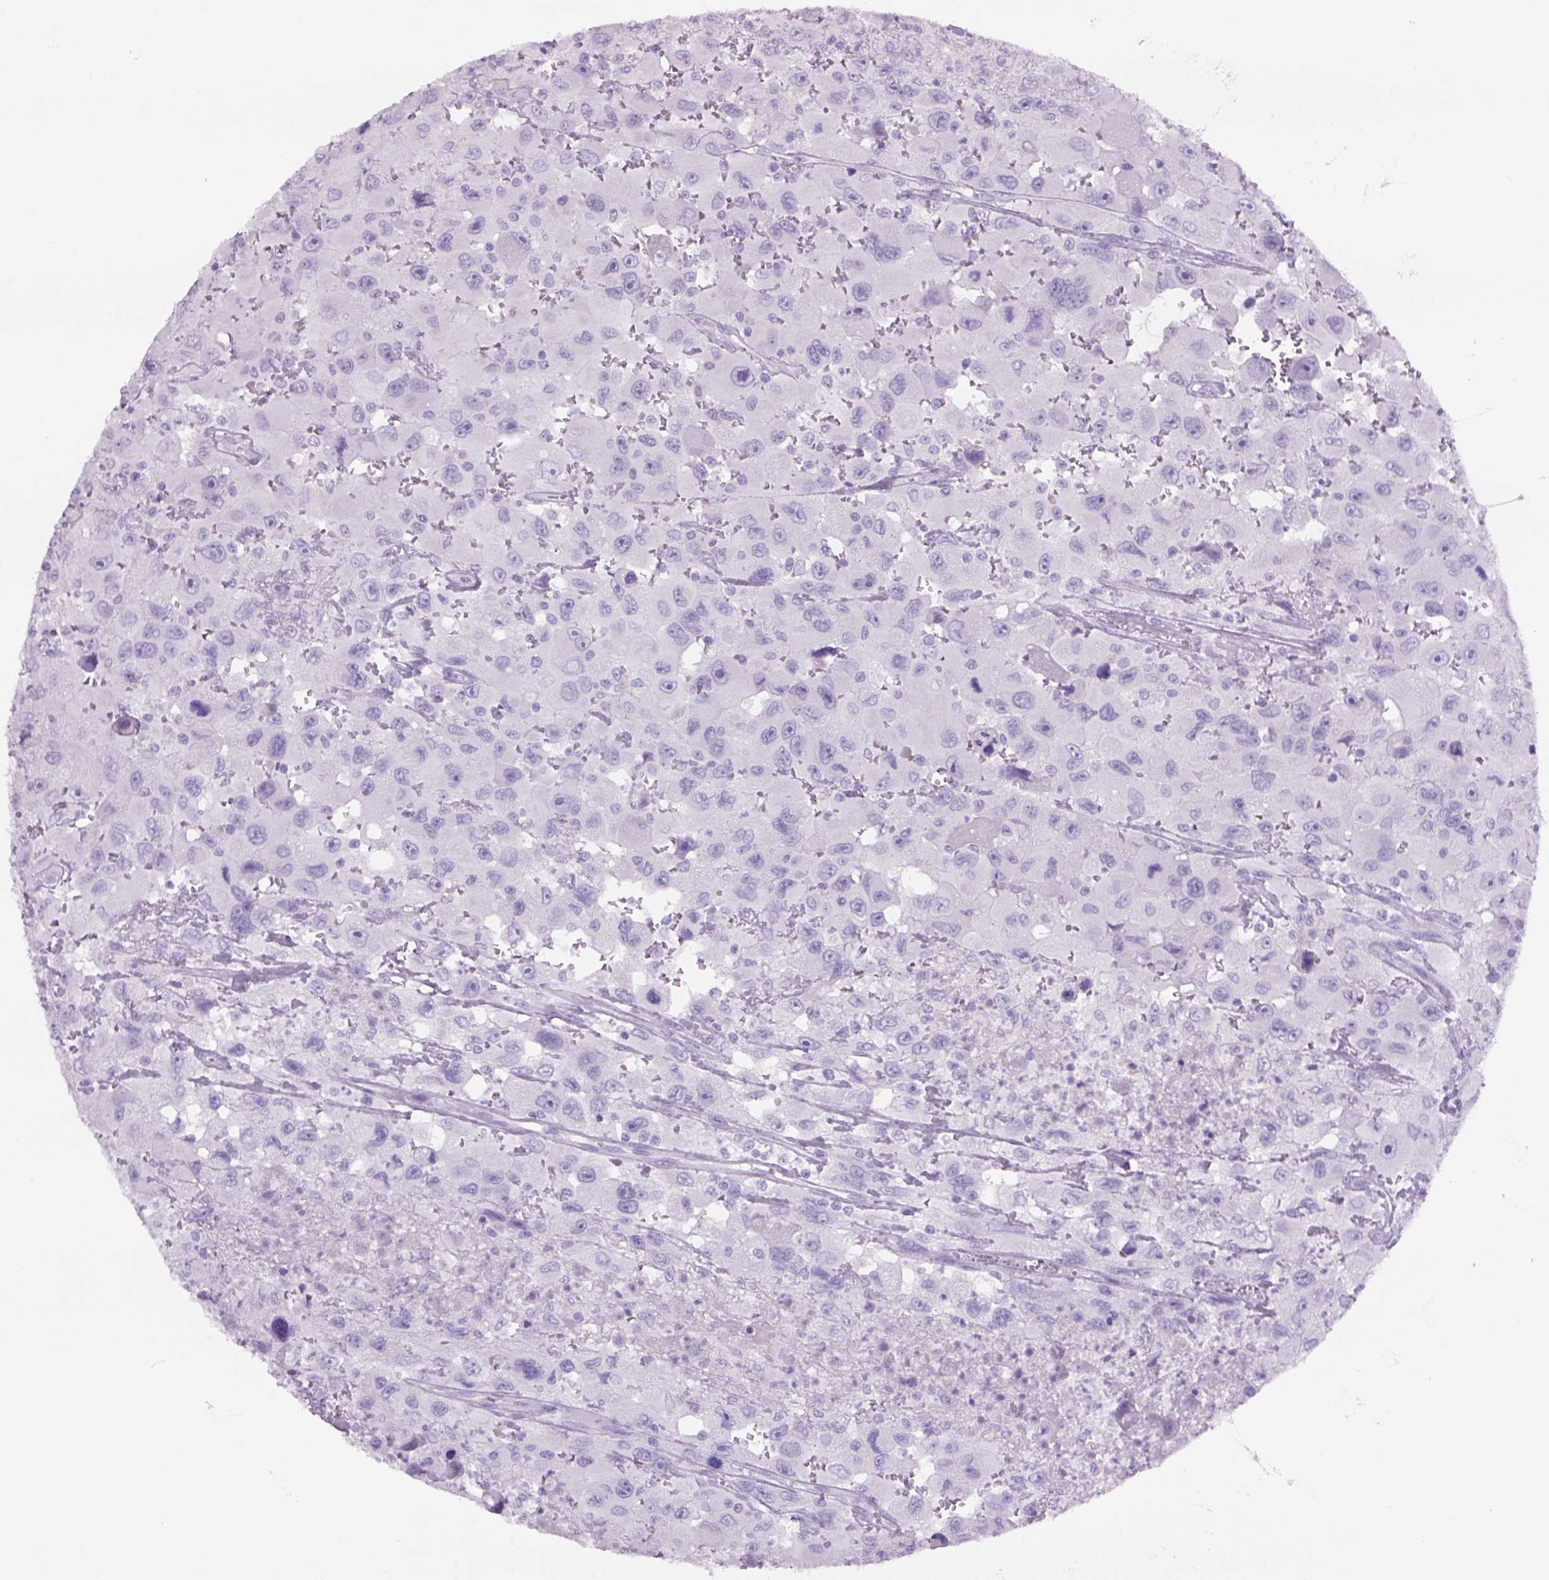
{"staining": {"intensity": "negative", "quantity": "none", "location": "none"}, "tissue": "head and neck cancer", "cell_type": "Tumor cells", "image_type": "cancer", "snomed": [{"axis": "morphology", "description": "Squamous cell carcinoma, NOS"}, {"axis": "morphology", "description": "Squamous cell carcinoma, metastatic, NOS"}, {"axis": "topography", "description": "Oral tissue"}, {"axis": "topography", "description": "Head-Neck"}], "caption": "Immunohistochemistry of head and neck cancer (squamous cell carcinoma) demonstrates no staining in tumor cells. (DAB immunohistochemistry (IHC) visualized using brightfield microscopy, high magnification).", "gene": "TENM4", "patient": {"sex": "female", "age": 85}}